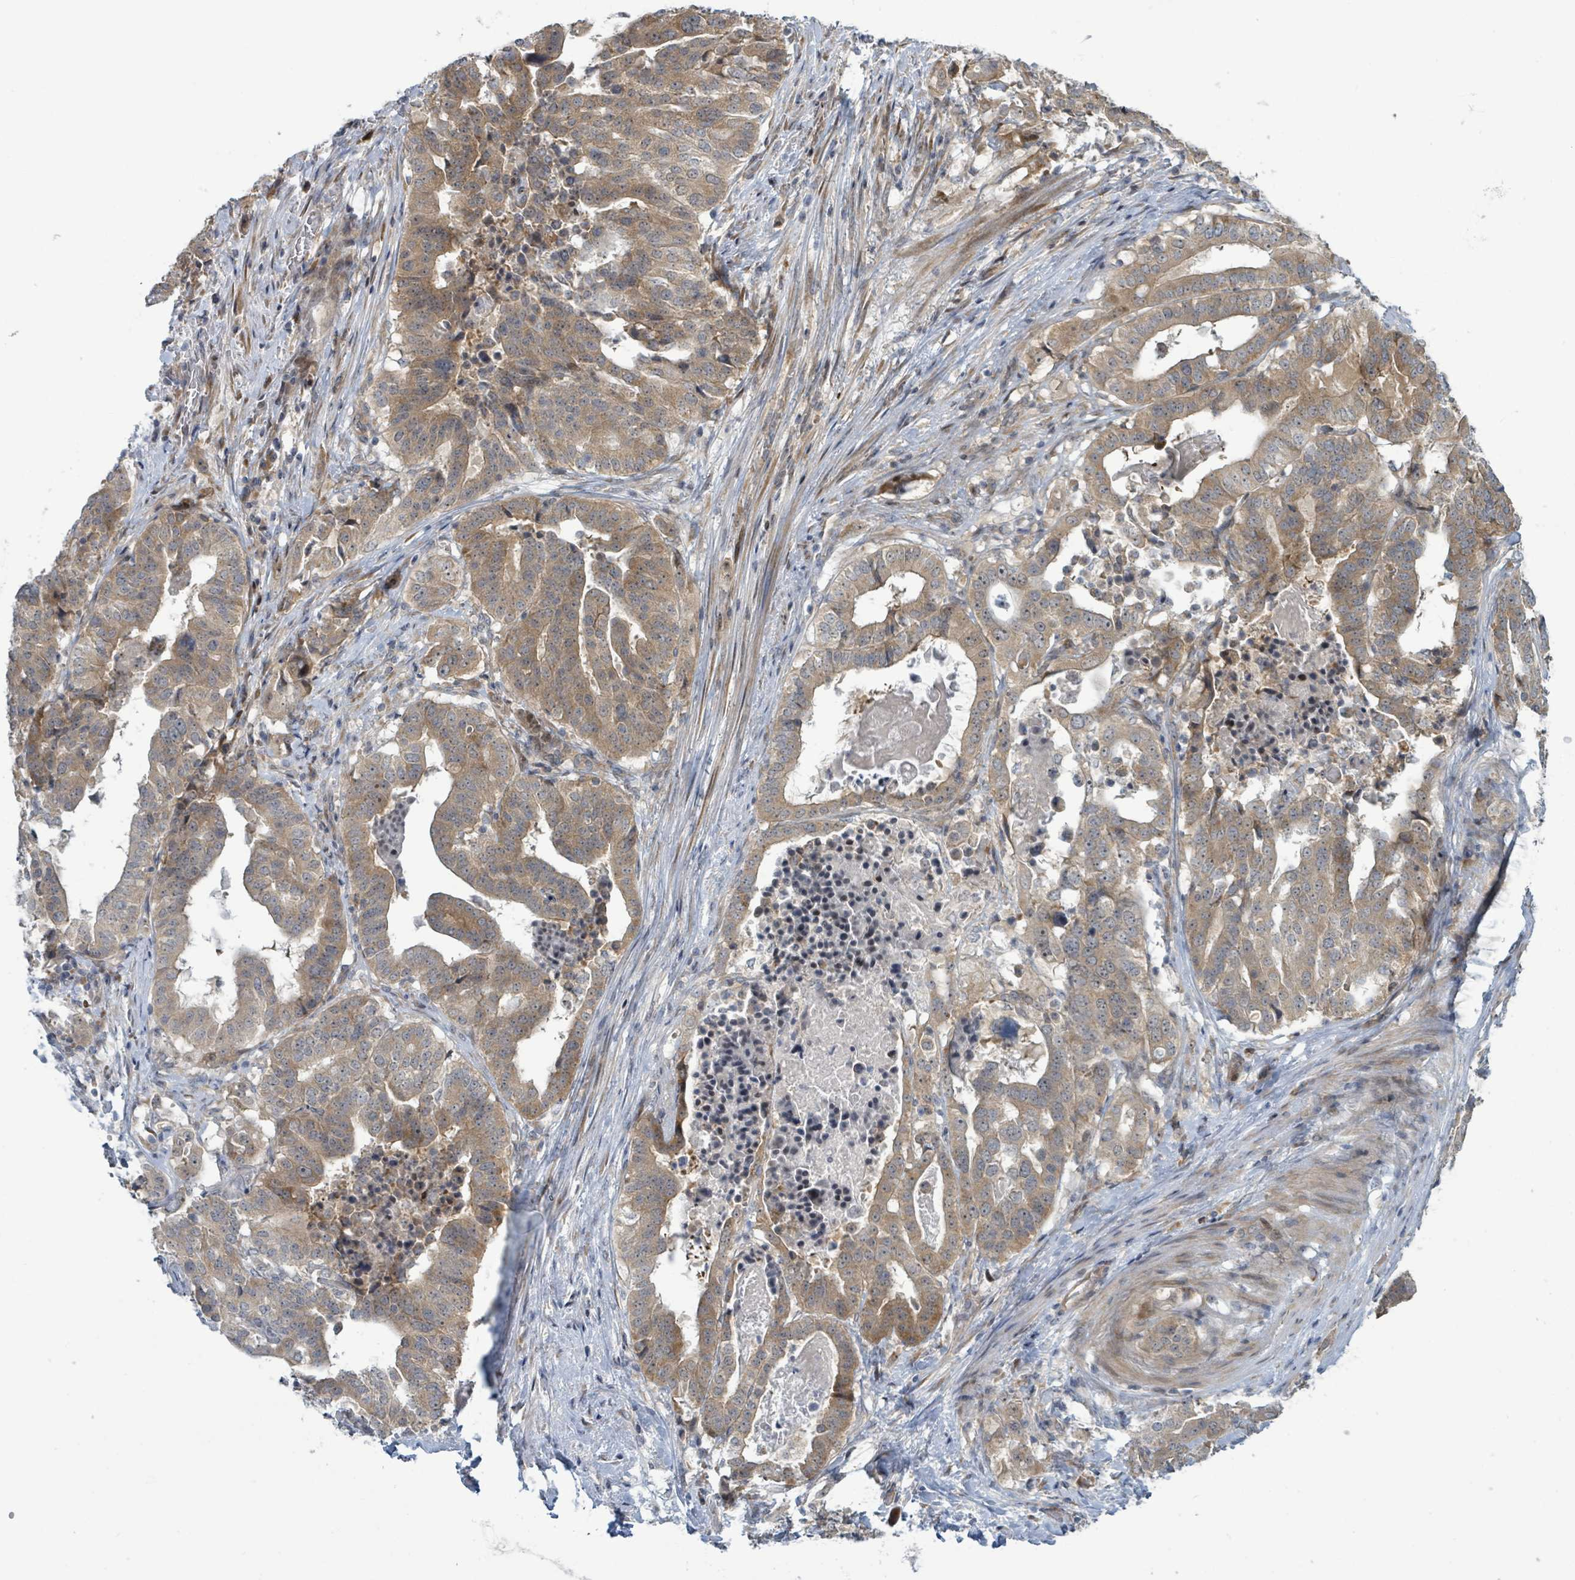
{"staining": {"intensity": "moderate", "quantity": ">75%", "location": "cytoplasmic/membranous"}, "tissue": "stomach cancer", "cell_type": "Tumor cells", "image_type": "cancer", "snomed": [{"axis": "morphology", "description": "Adenocarcinoma, NOS"}, {"axis": "topography", "description": "Stomach"}], "caption": "An immunohistochemistry (IHC) histopathology image of tumor tissue is shown. Protein staining in brown labels moderate cytoplasmic/membranous positivity in stomach cancer (adenocarcinoma) within tumor cells.", "gene": "RPL32", "patient": {"sex": "male", "age": 48}}